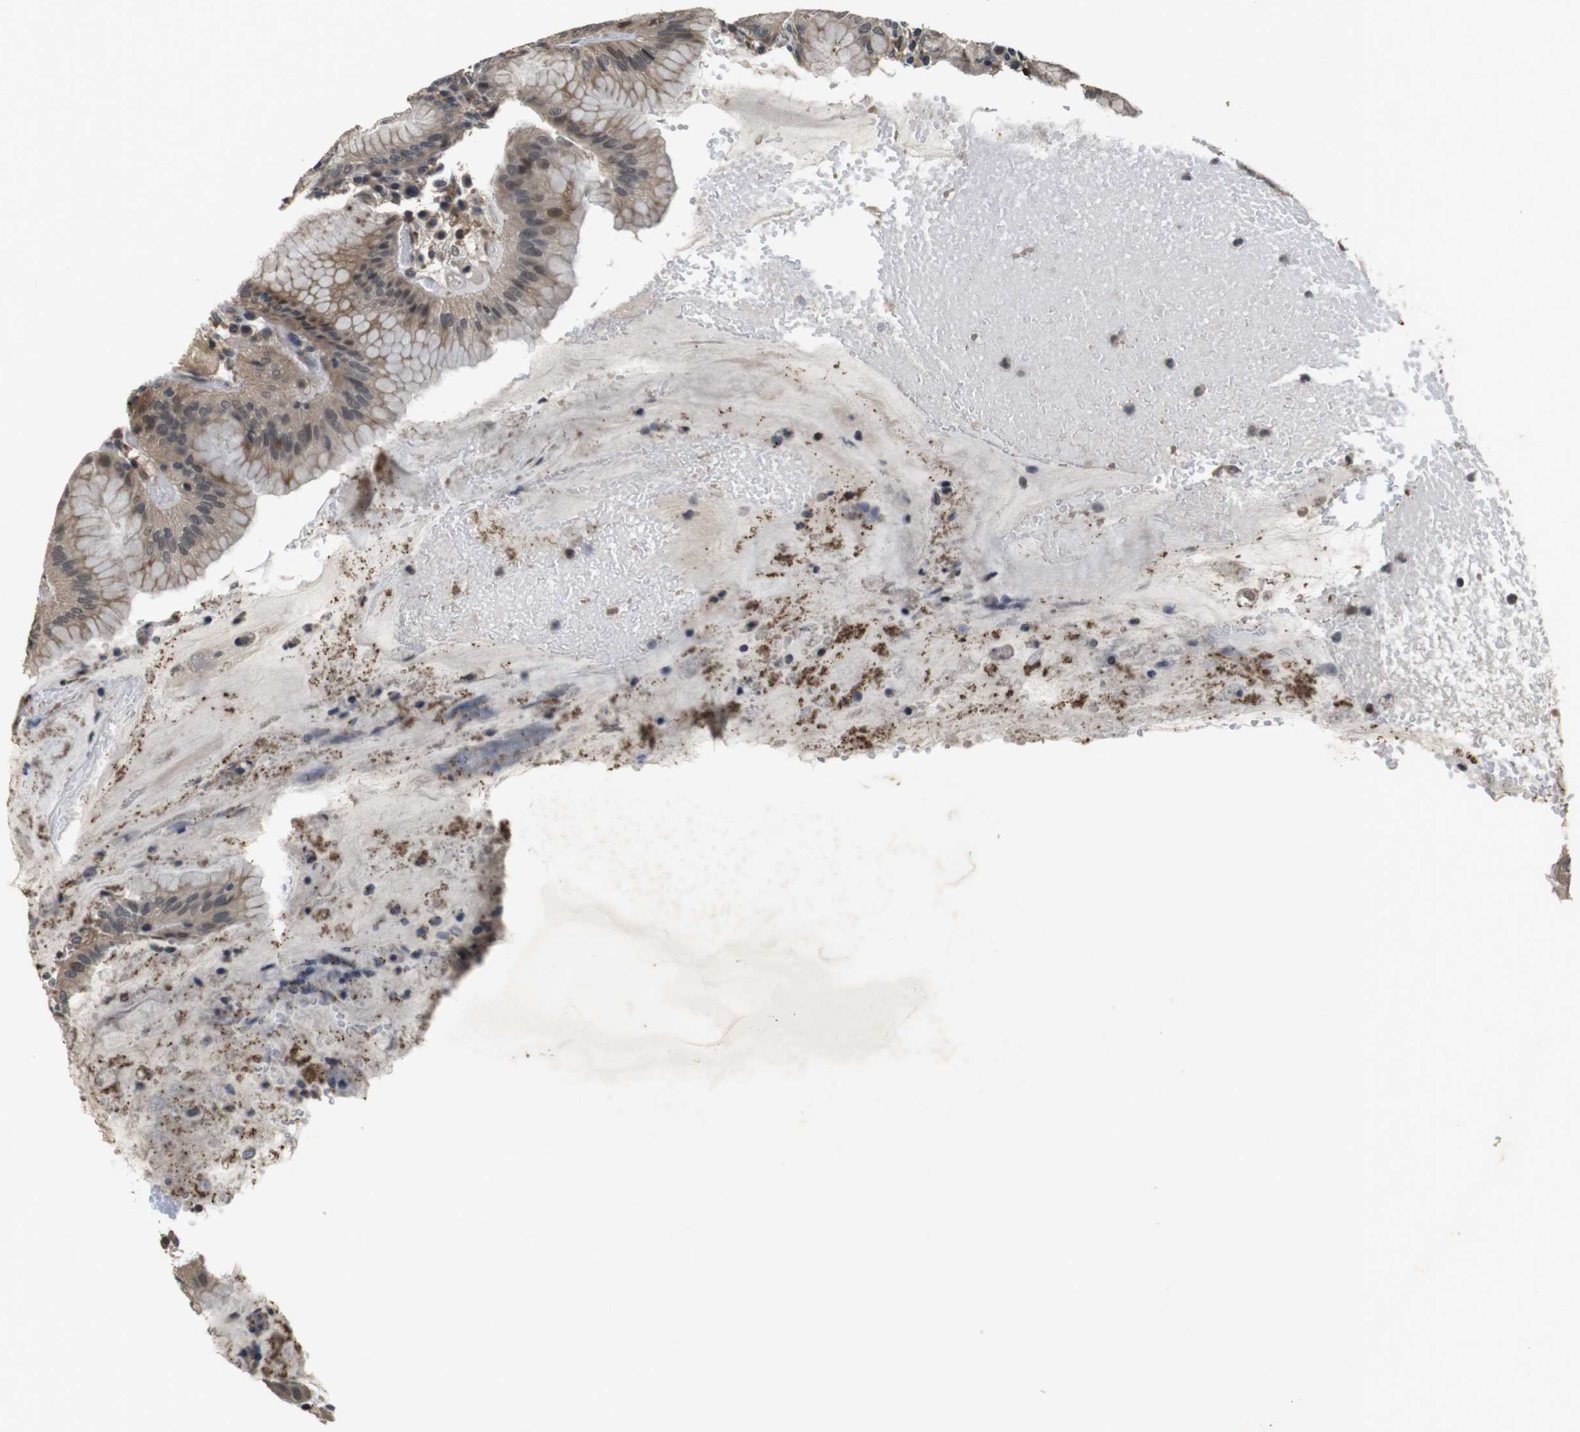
{"staining": {"intensity": "weak", "quantity": ">75%", "location": "cytoplasmic/membranous"}, "tissue": "stomach", "cell_type": "Glandular cells", "image_type": "normal", "snomed": [{"axis": "morphology", "description": "Normal tissue, NOS"}, {"axis": "topography", "description": "Stomach"}, {"axis": "topography", "description": "Stomach, lower"}], "caption": "High-power microscopy captured an immunohistochemistry micrograph of unremarkable stomach, revealing weak cytoplasmic/membranous staining in about >75% of glandular cells.", "gene": "FZD10", "patient": {"sex": "female", "age": 75}}